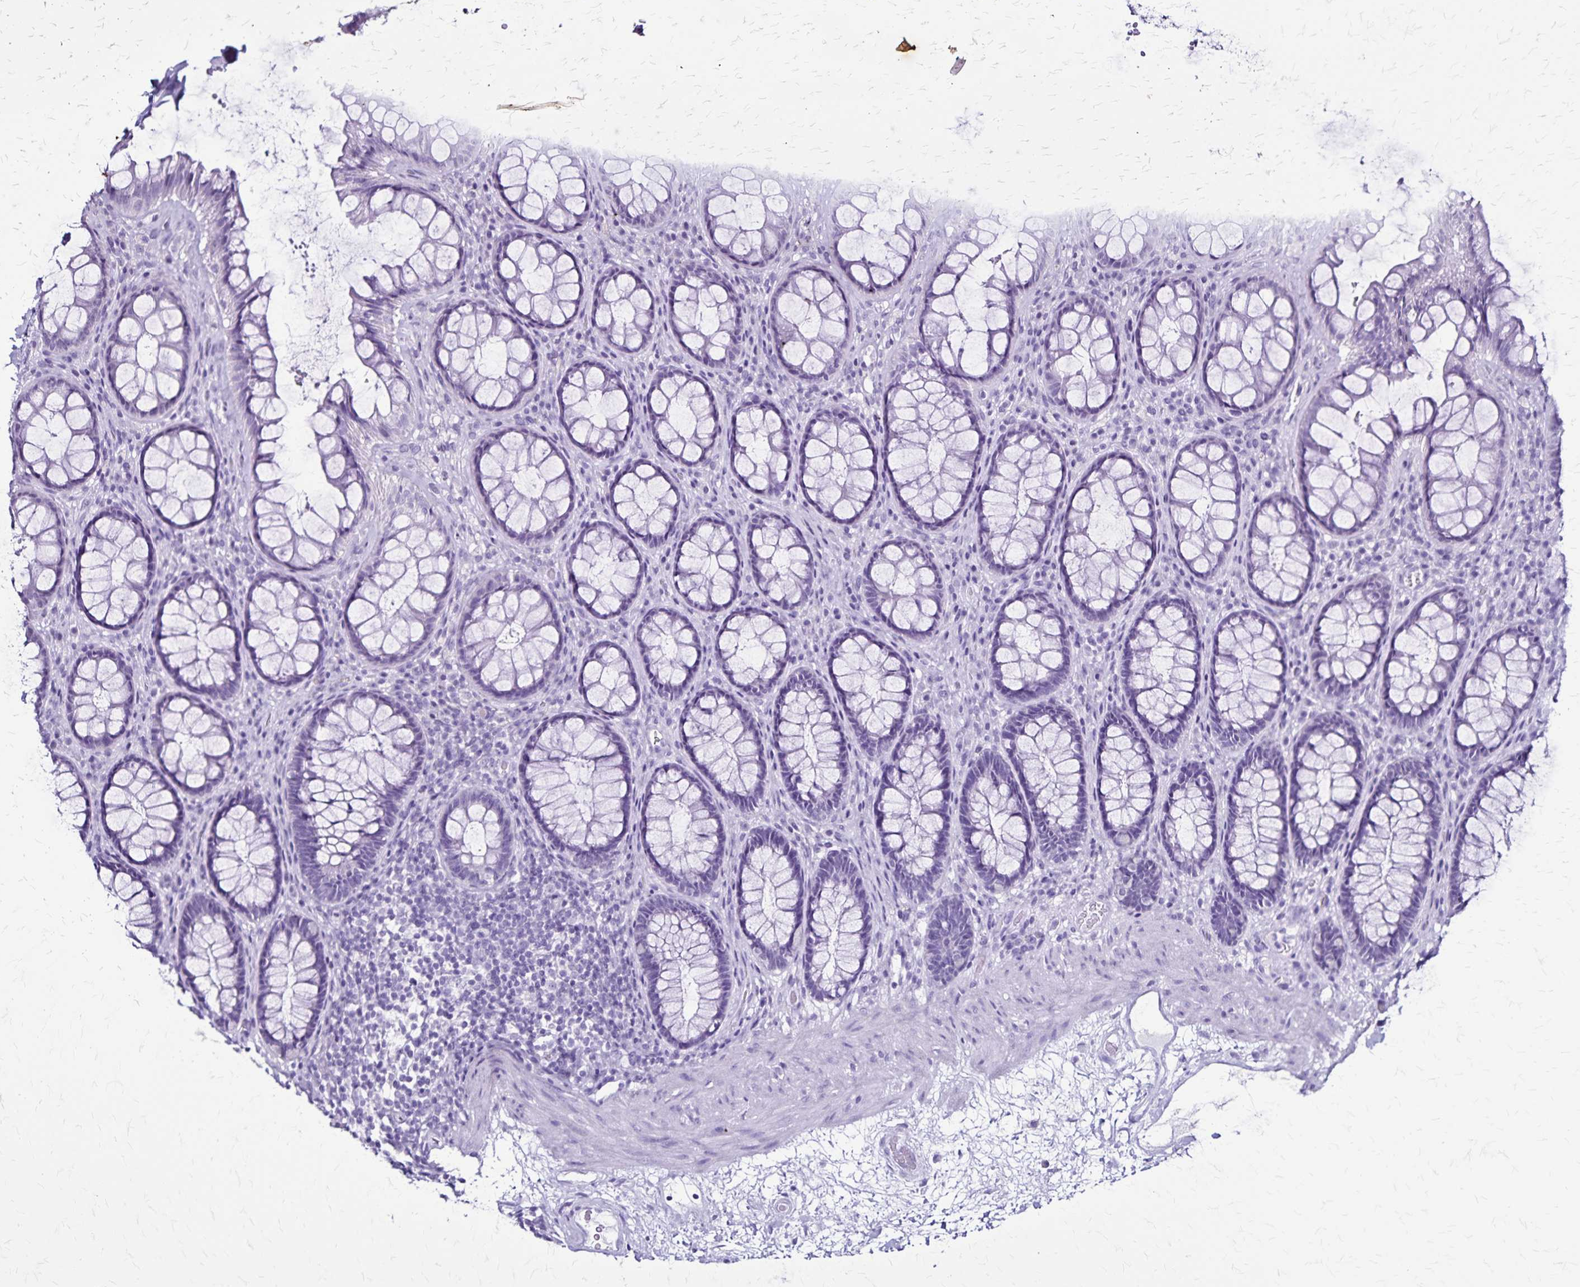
{"staining": {"intensity": "negative", "quantity": "none", "location": "none"}, "tissue": "rectum", "cell_type": "Glandular cells", "image_type": "normal", "snomed": [{"axis": "morphology", "description": "Normal tissue, NOS"}, {"axis": "topography", "description": "Rectum"}], "caption": "A high-resolution micrograph shows immunohistochemistry (IHC) staining of unremarkable rectum, which displays no significant expression in glandular cells.", "gene": "KRT2", "patient": {"sex": "male", "age": 72}}